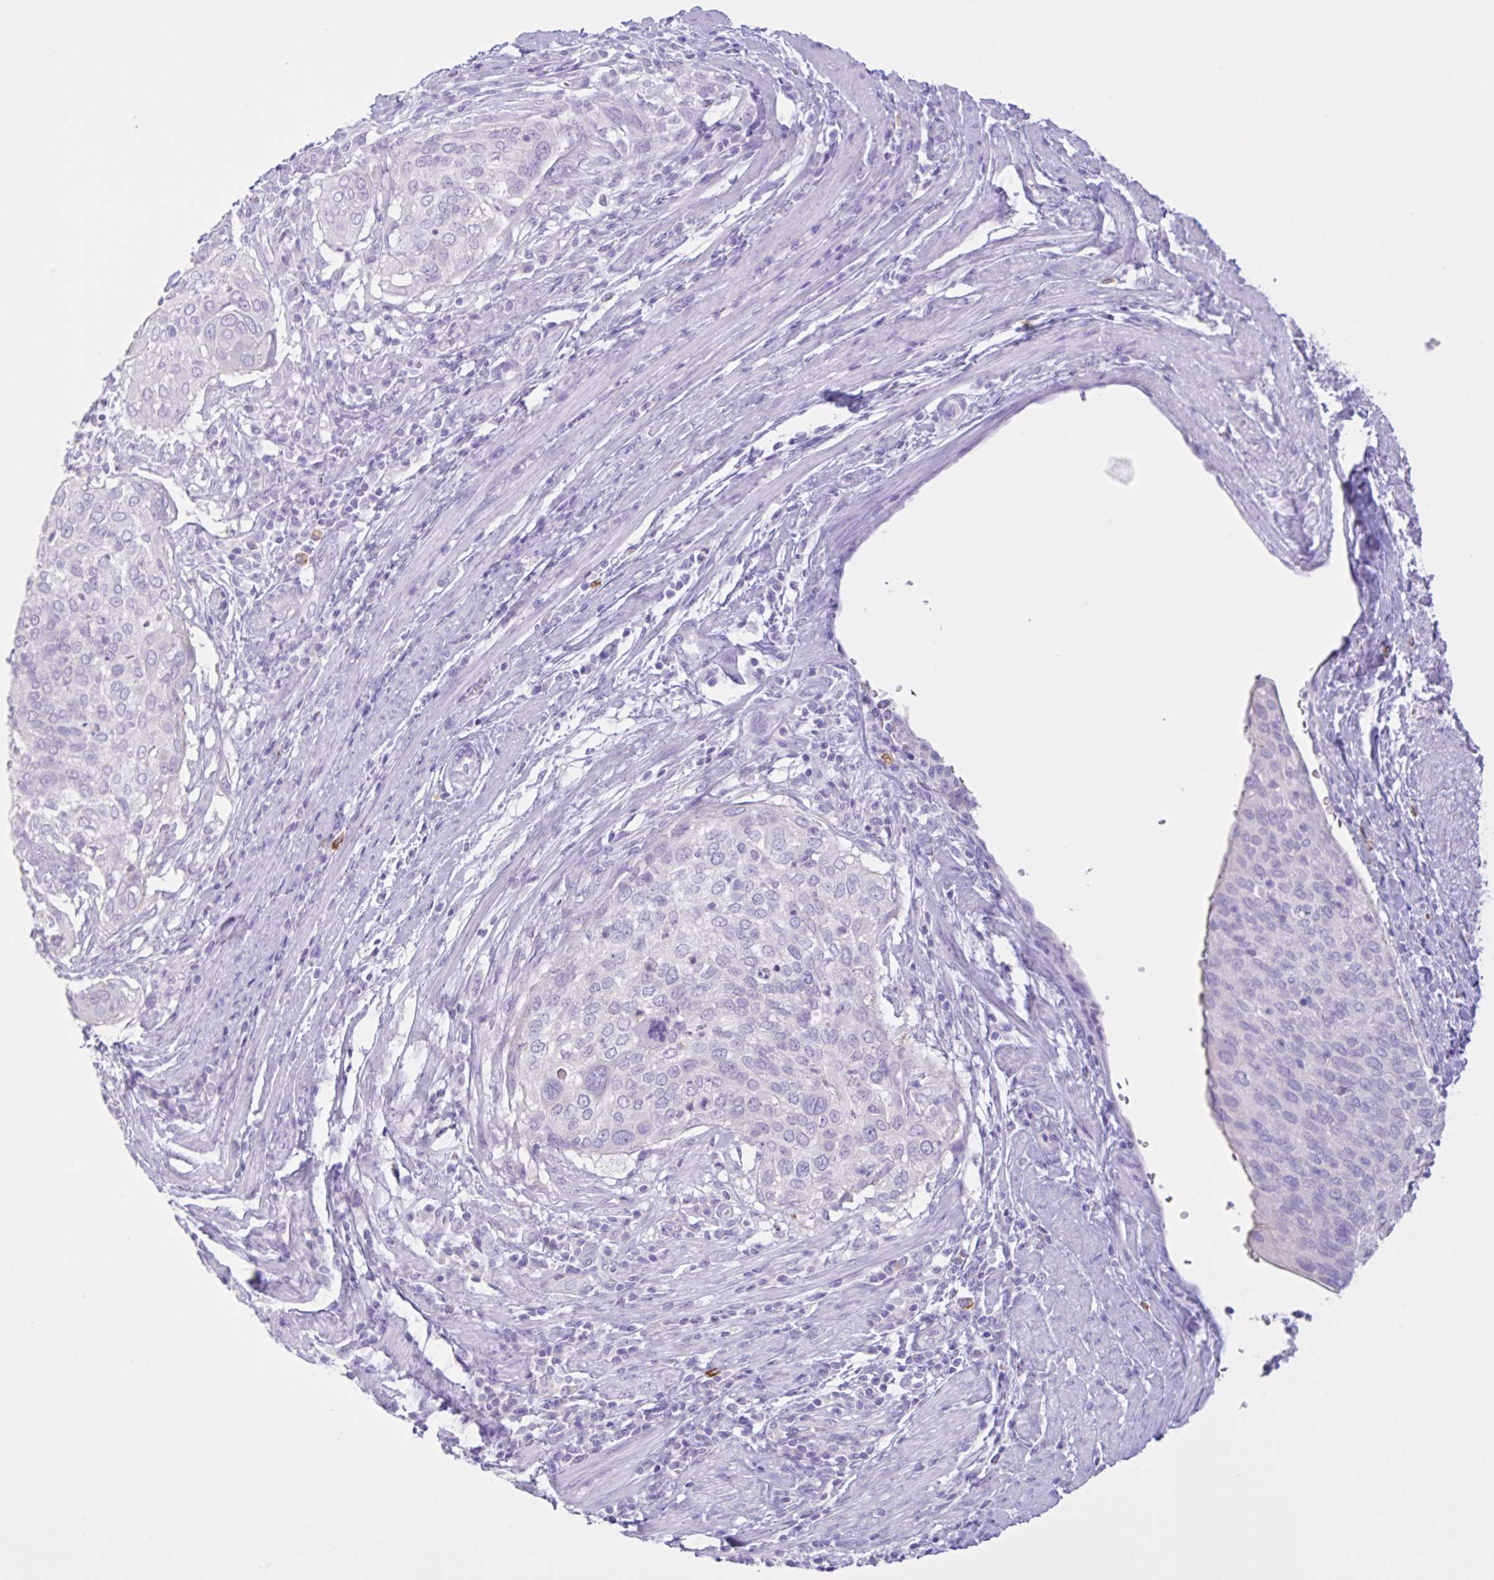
{"staining": {"intensity": "negative", "quantity": "none", "location": "none"}, "tissue": "cervical cancer", "cell_type": "Tumor cells", "image_type": "cancer", "snomed": [{"axis": "morphology", "description": "Squamous cell carcinoma, NOS"}, {"axis": "topography", "description": "Cervix"}], "caption": "Human cervical squamous cell carcinoma stained for a protein using IHC reveals no positivity in tumor cells.", "gene": "CST11", "patient": {"sex": "female", "age": 38}}